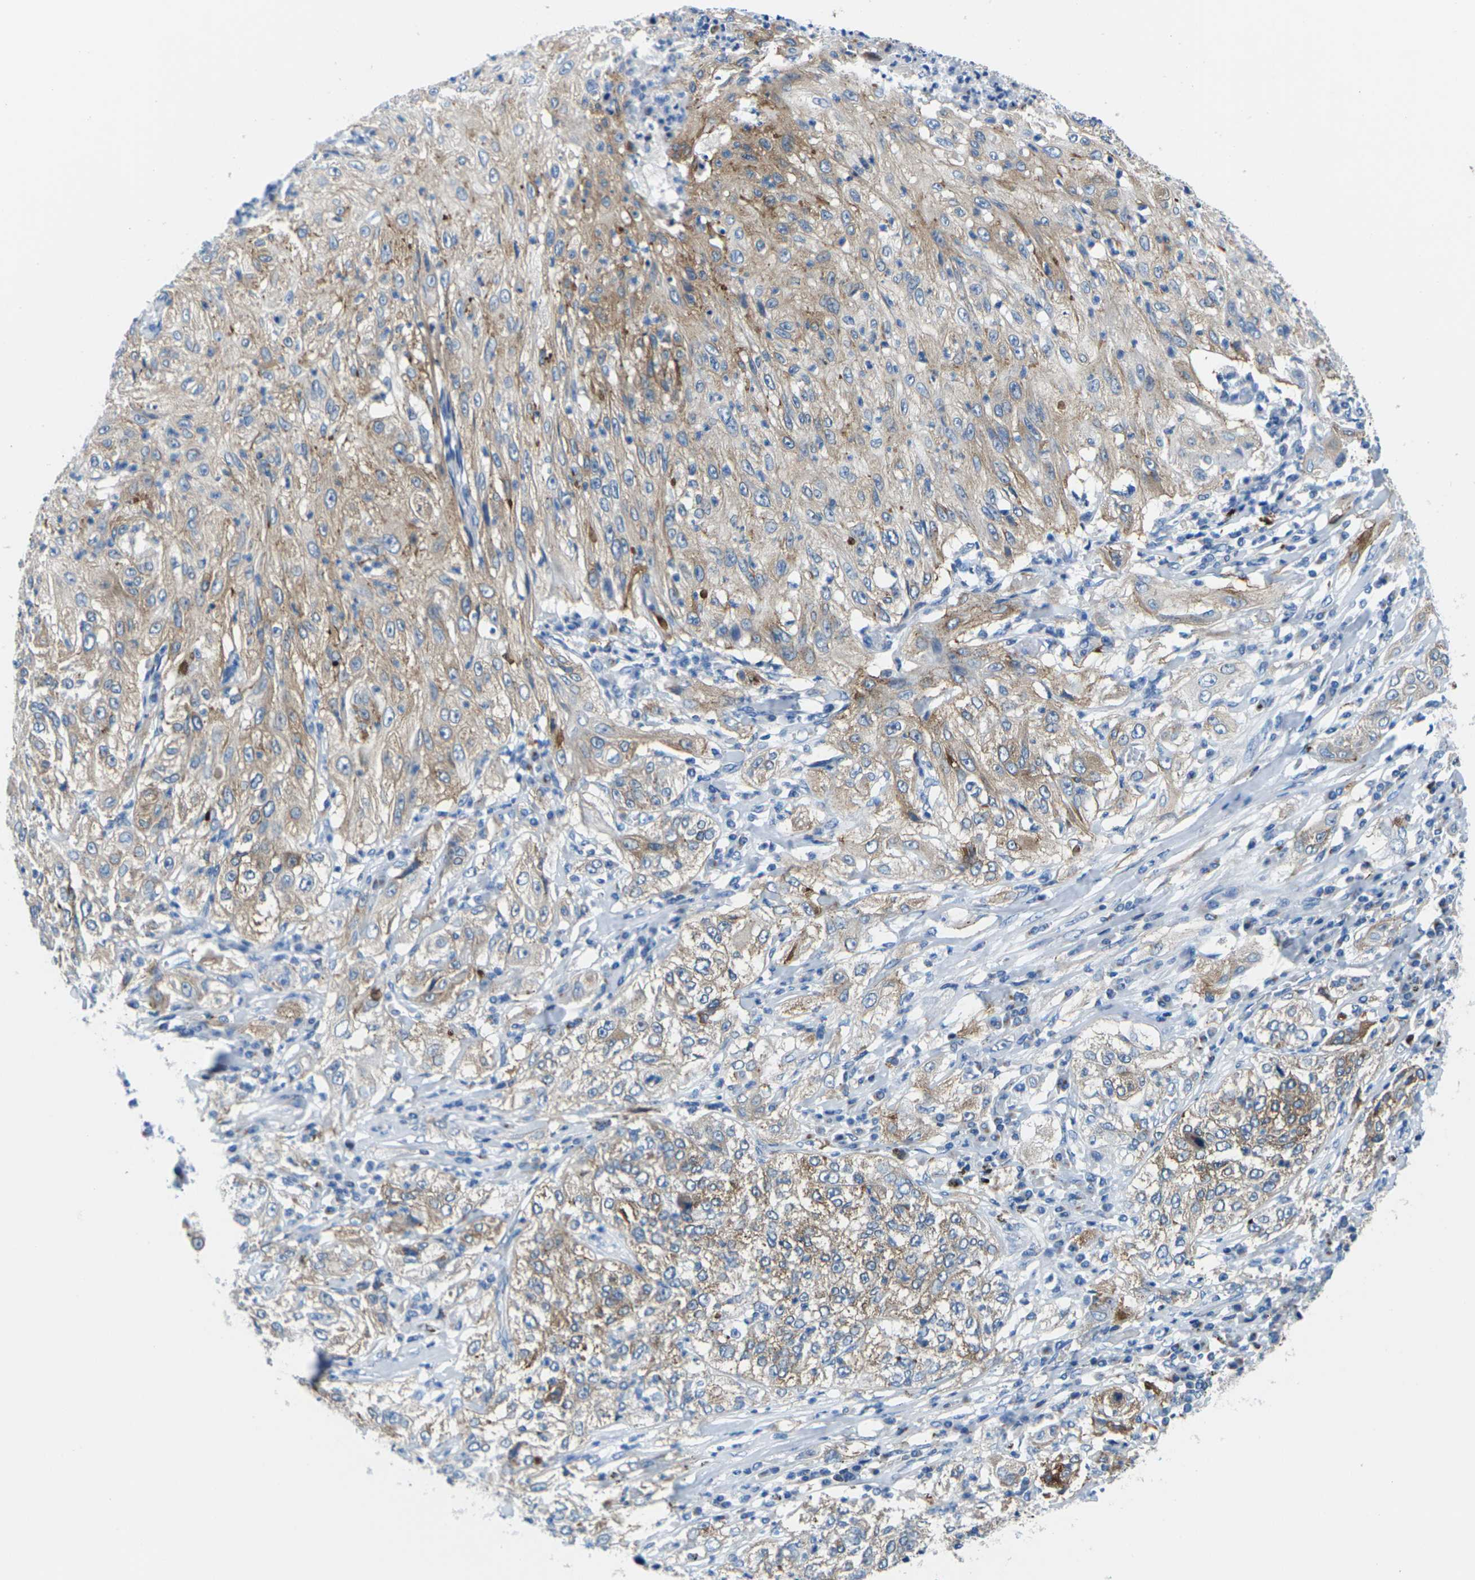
{"staining": {"intensity": "moderate", "quantity": ">75%", "location": "cytoplasmic/membranous"}, "tissue": "lung cancer", "cell_type": "Tumor cells", "image_type": "cancer", "snomed": [{"axis": "morphology", "description": "Inflammation, NOS"}, {"axis": "morphology", "description": "Squamous cell carcinoma, NOS"}, {"axis": "topography", "description": "Lymph node"}, {"axis": "topography", "description": "Soft tissue"}, {"axis": "topography", "description": "Lung"}], "caption": "Immunohistochemical staining of lung cancer shows moderate cytoplasmic/membranous protein positivity in about >75% of tumor cells. The staining was performed using DAB (3,3'-diaminobenzidine) to visualize the protein expression in brown, while the nuclei were stained in blue with hematoxylin (Magnification: 20x).", "gene": "SYNGR2", "patient": {"sex": "male", "age": 66}}